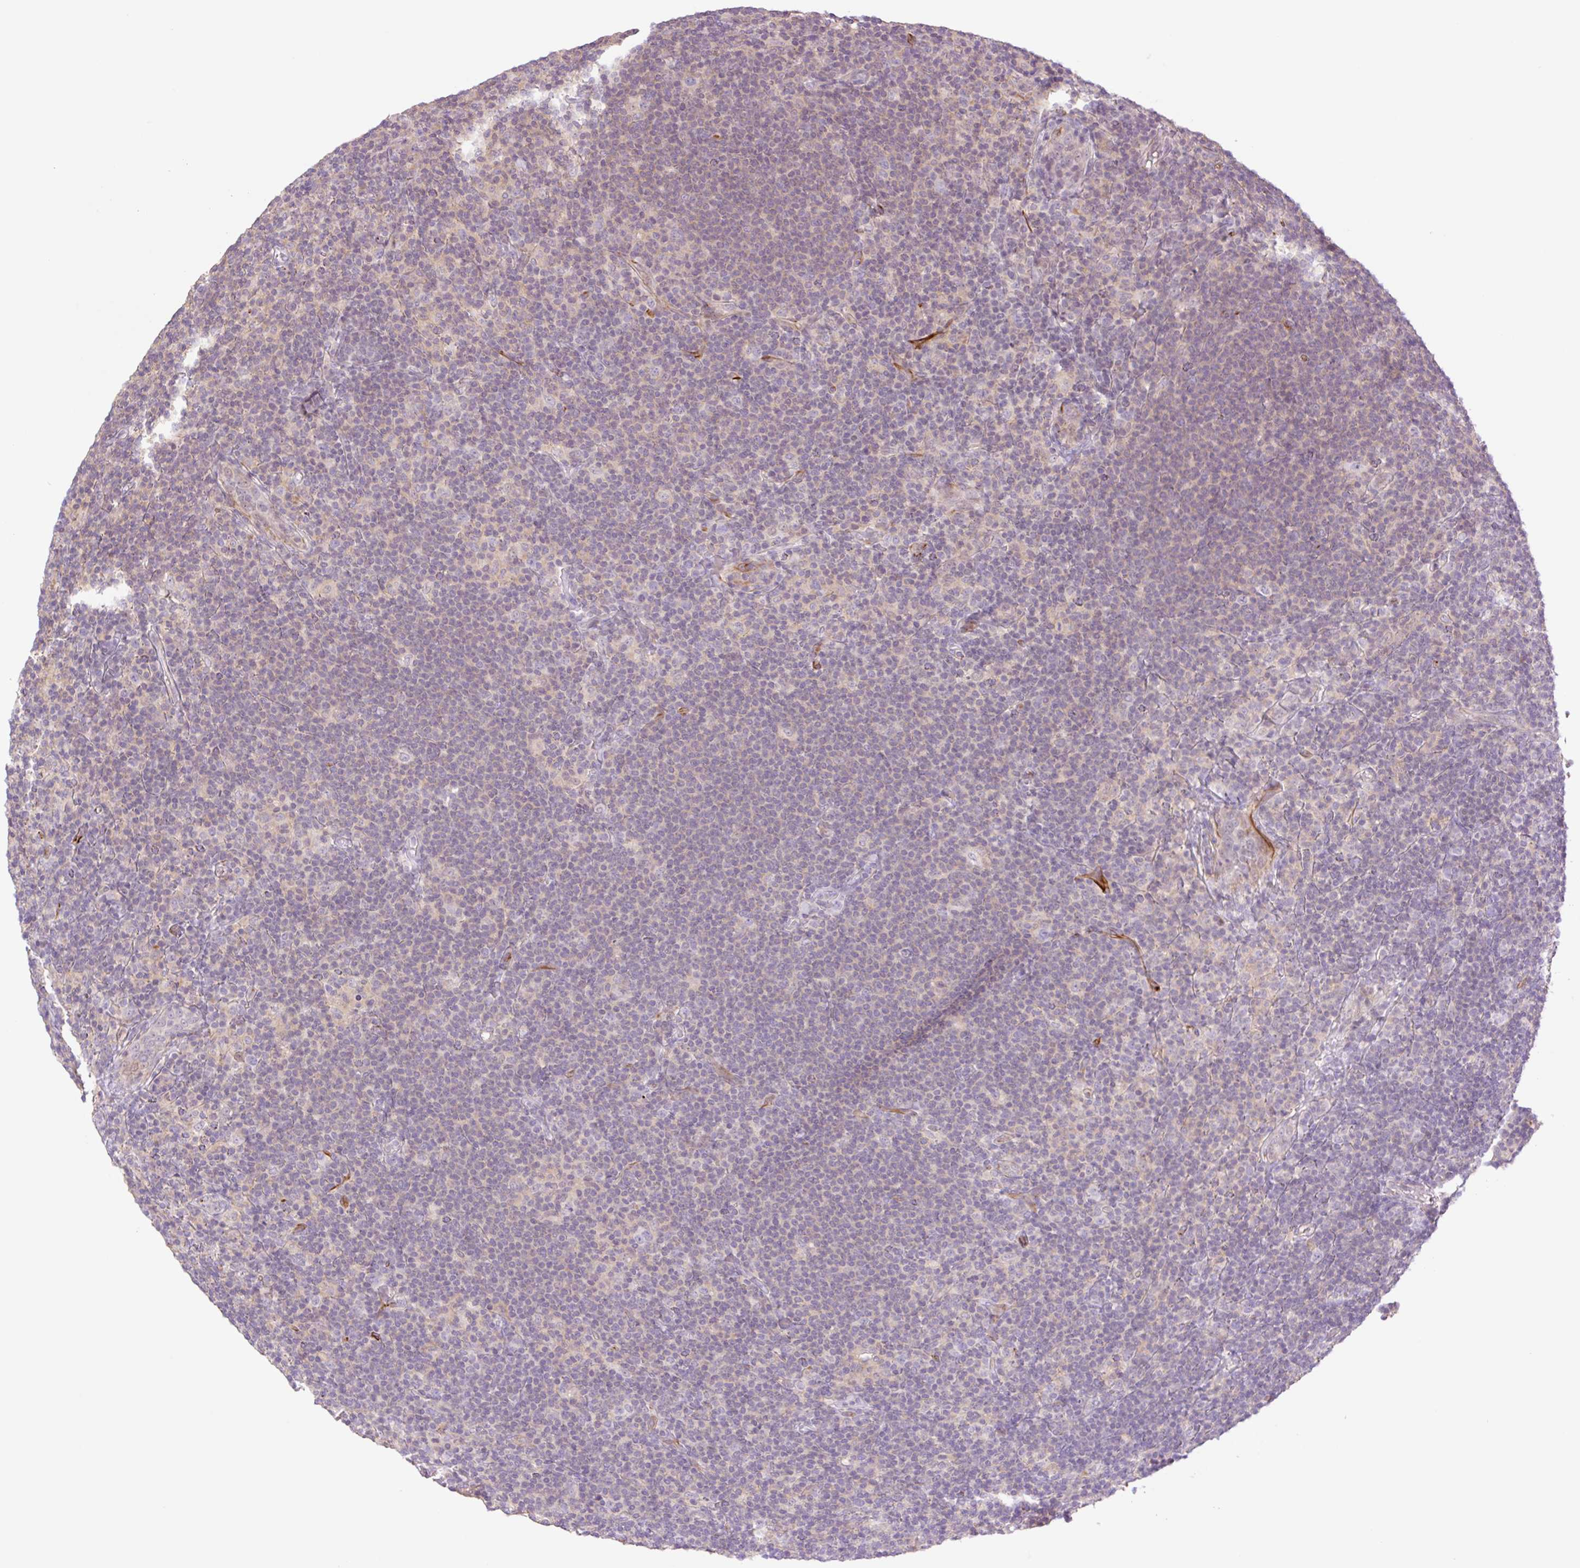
{"staining": {"intensity": "negative", "quantity": "none", "location": "none"}, "tissue": "lymphoma", "cell_type": "Tumor cells", "image_type": "cancer", "snomed": [{"axis": "morphology", "description": "Hodgkin's disease, NOS"}, {"axis": "topography", "description": "Lymph node"}], "caption": "There is no significant positivity in tumor cells of lymphoma. (DAB IHC, high magnification).", "gene": "ZFYVE21", "patient": {"sex": "female", "age": 57}}